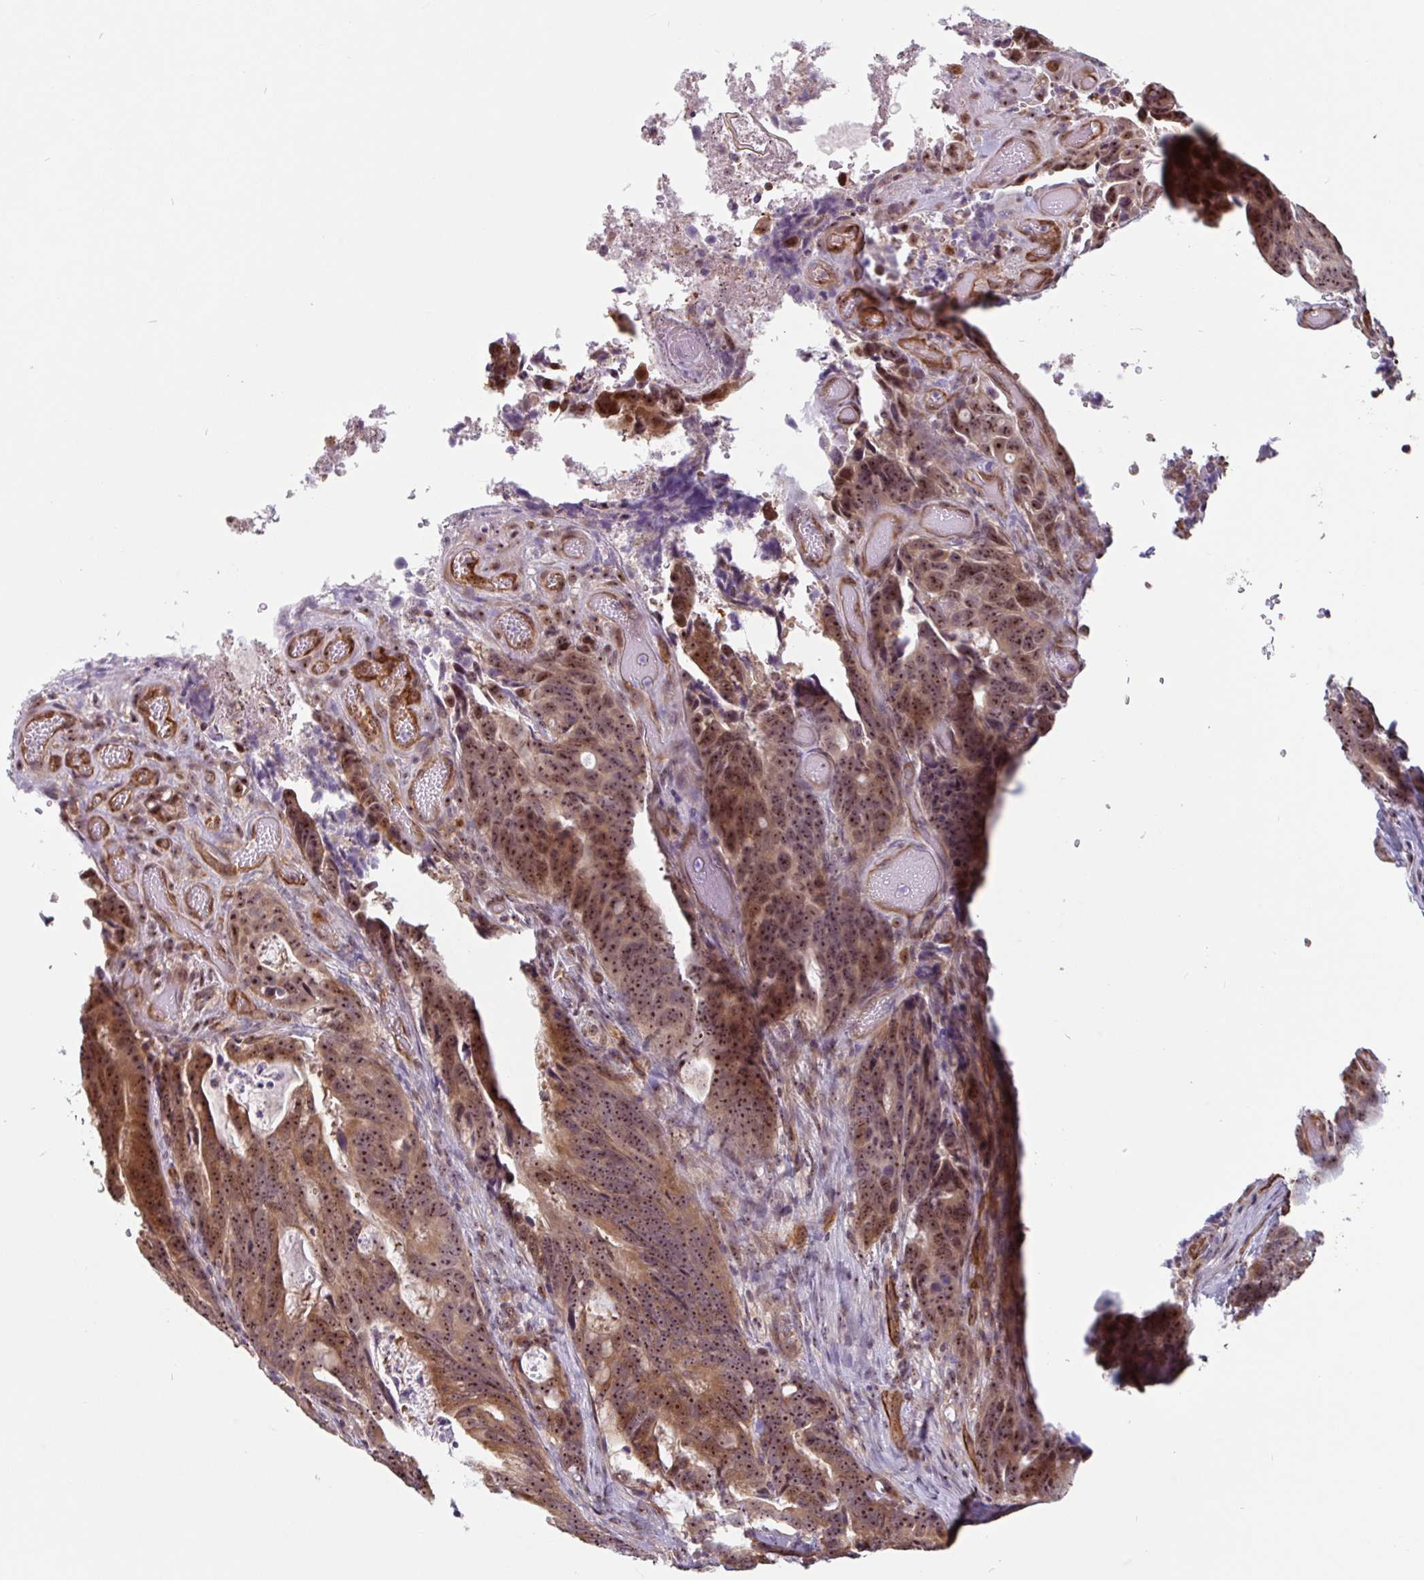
{"staining": {"intensity": "moderate", "quantity": ">75%", "location": "cytoplasmic/membranous,nuclear"}, "tissue": "colorectal cancer", "cell_type": "Tumor cells", "image_type": "cancer", "snomed": [{"axis": "morphology", "description": "Adenocarcinoma, NOS"}, {"axis": "topography", "description": "Colon"}], "caption": "Colorectal adenocarcinoma stained with DAB (3,3'-diaminobenzidine) IHC exhibits medium levels of moderate cytoplasmic/membranous and nuclear positivity in approximately >75% of tumor cells. (DAB (3,3'-diaminobenzidine) IHC with brightfield microscopy, high magnification).", "gene": "ZNF689", "patient": {"sex": "female", "age": 82}}